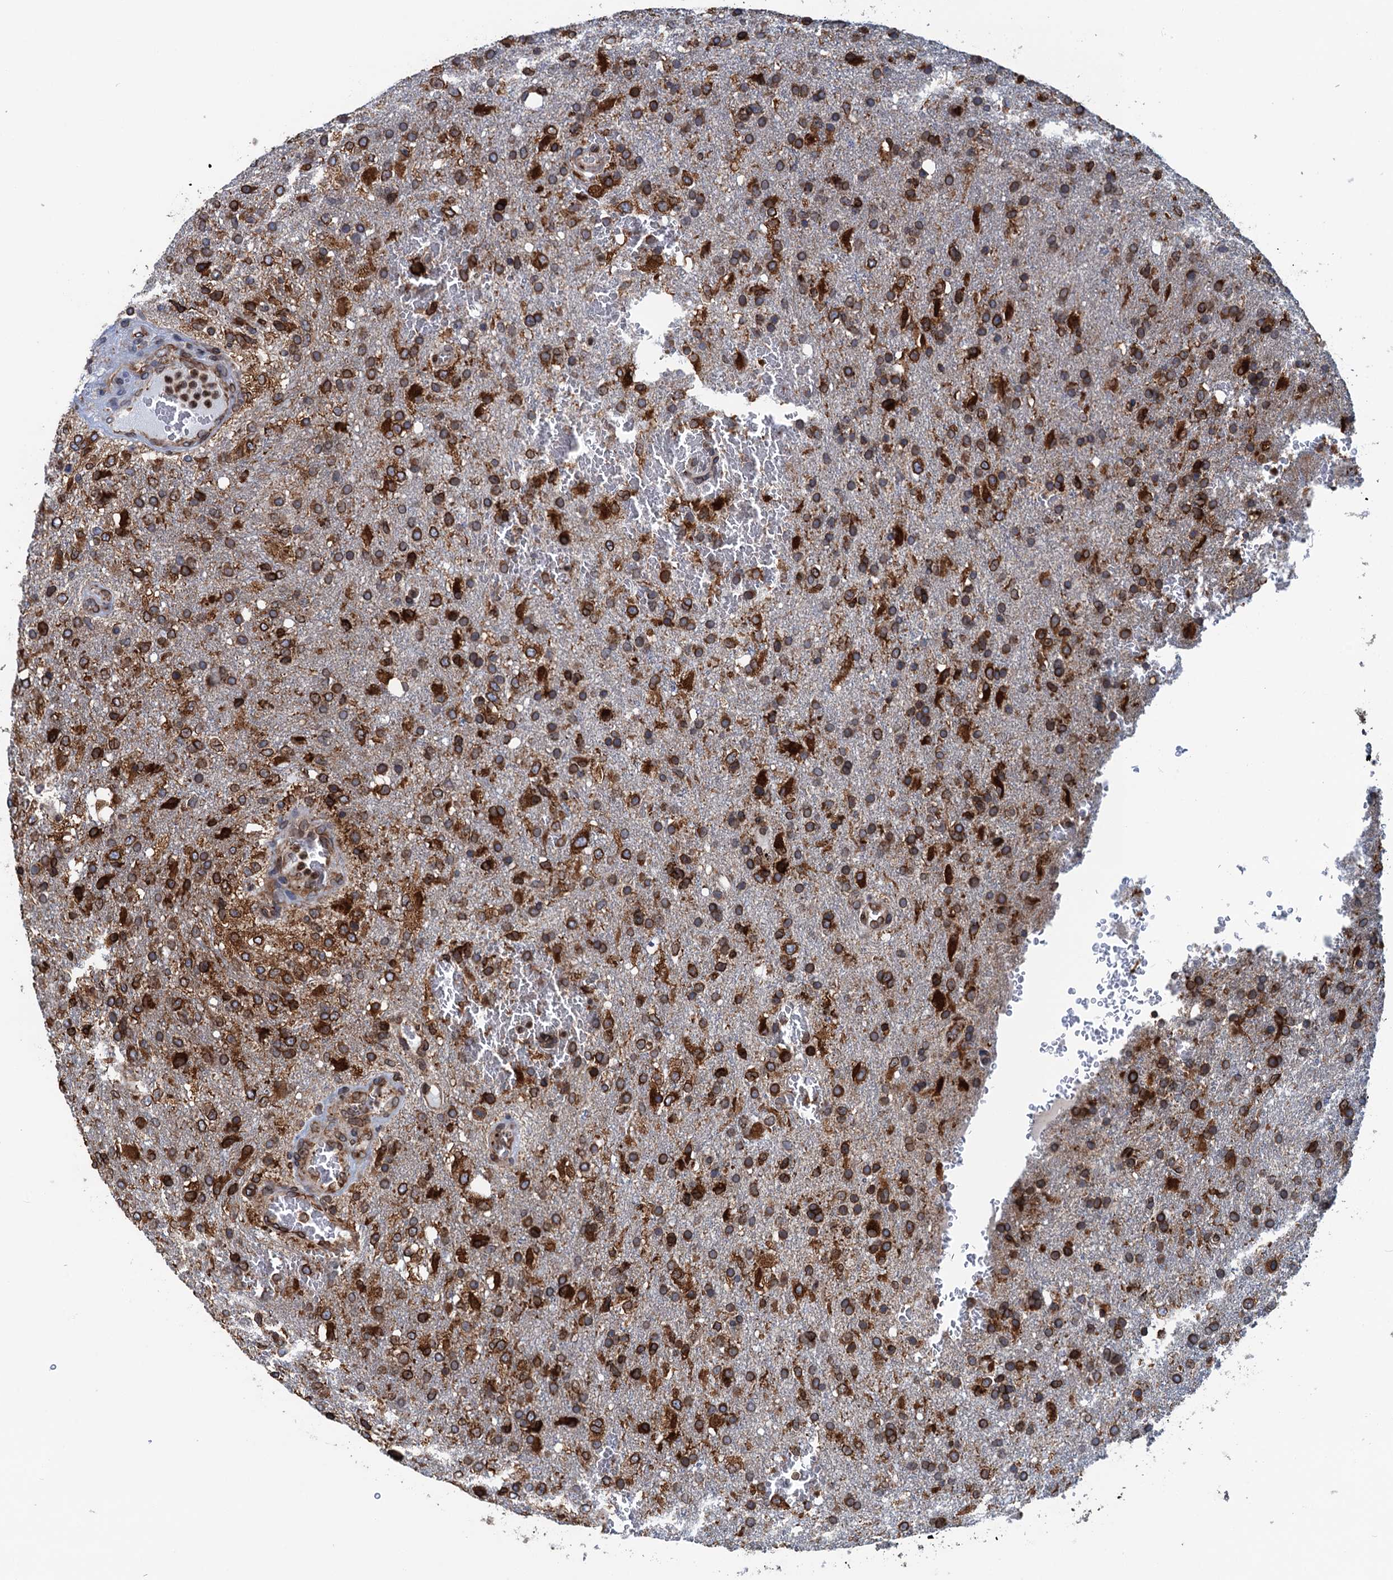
{"staining": {"intensity": "strong", "quantity": ">75%", "location": "cytoplasmic/membranous"}, "tissue": "glioma", "cell_type": "Tumor cells", "image_type": "cancer", "snomed": [{"axis": "morphology", "description": "Glioma, malignant, High grade"}, {"axis": "topography", "description": "Brain"}], "caption": "Glioma stained for a protein (brown) exhibits strong cytoplasmic/membranous positive staining in about >75% of tumor cells.", "gene": "TMEM205", "patient": {"sex": "female", "age": 74}}